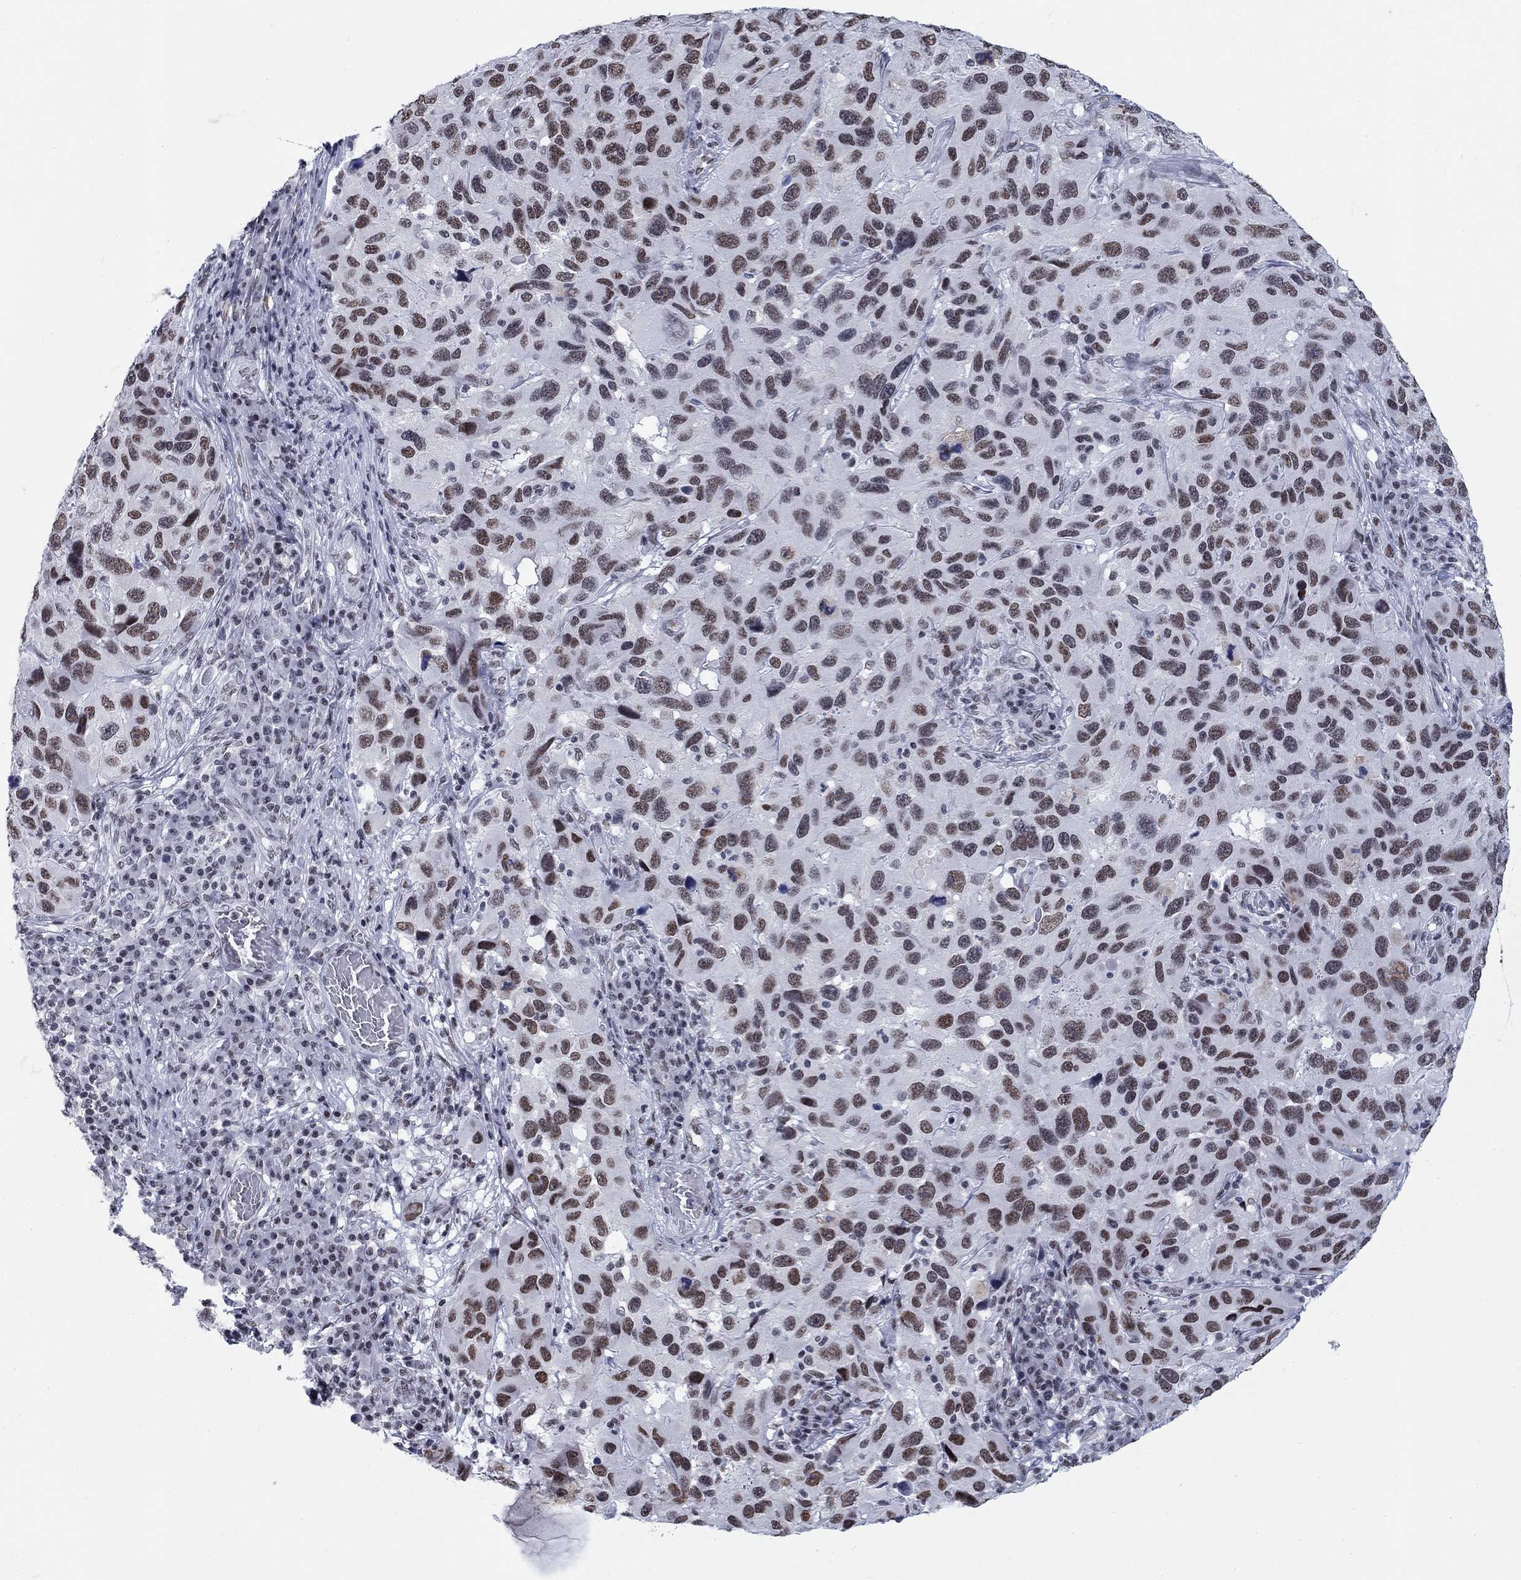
{"staining": {"intensity": "moderate", "quantity": ">75%", "location": "nuclear"}, "tissue": "melanoma", "cell_type": "Tumor cells", "image_type": "cancer", "snomed": [{"axis": "morphology", "description": "Malignant melanoma, NOS"}, {"axis": "topography", "description": "Skin"}], "caption": "IHC (DAB) staining of human malignant melanoma shows moderate nuclear protein expression in approximately >75% of tumor cells.", "gene": "NPAS3", "patient": {"sex": "male", "age": 53}}